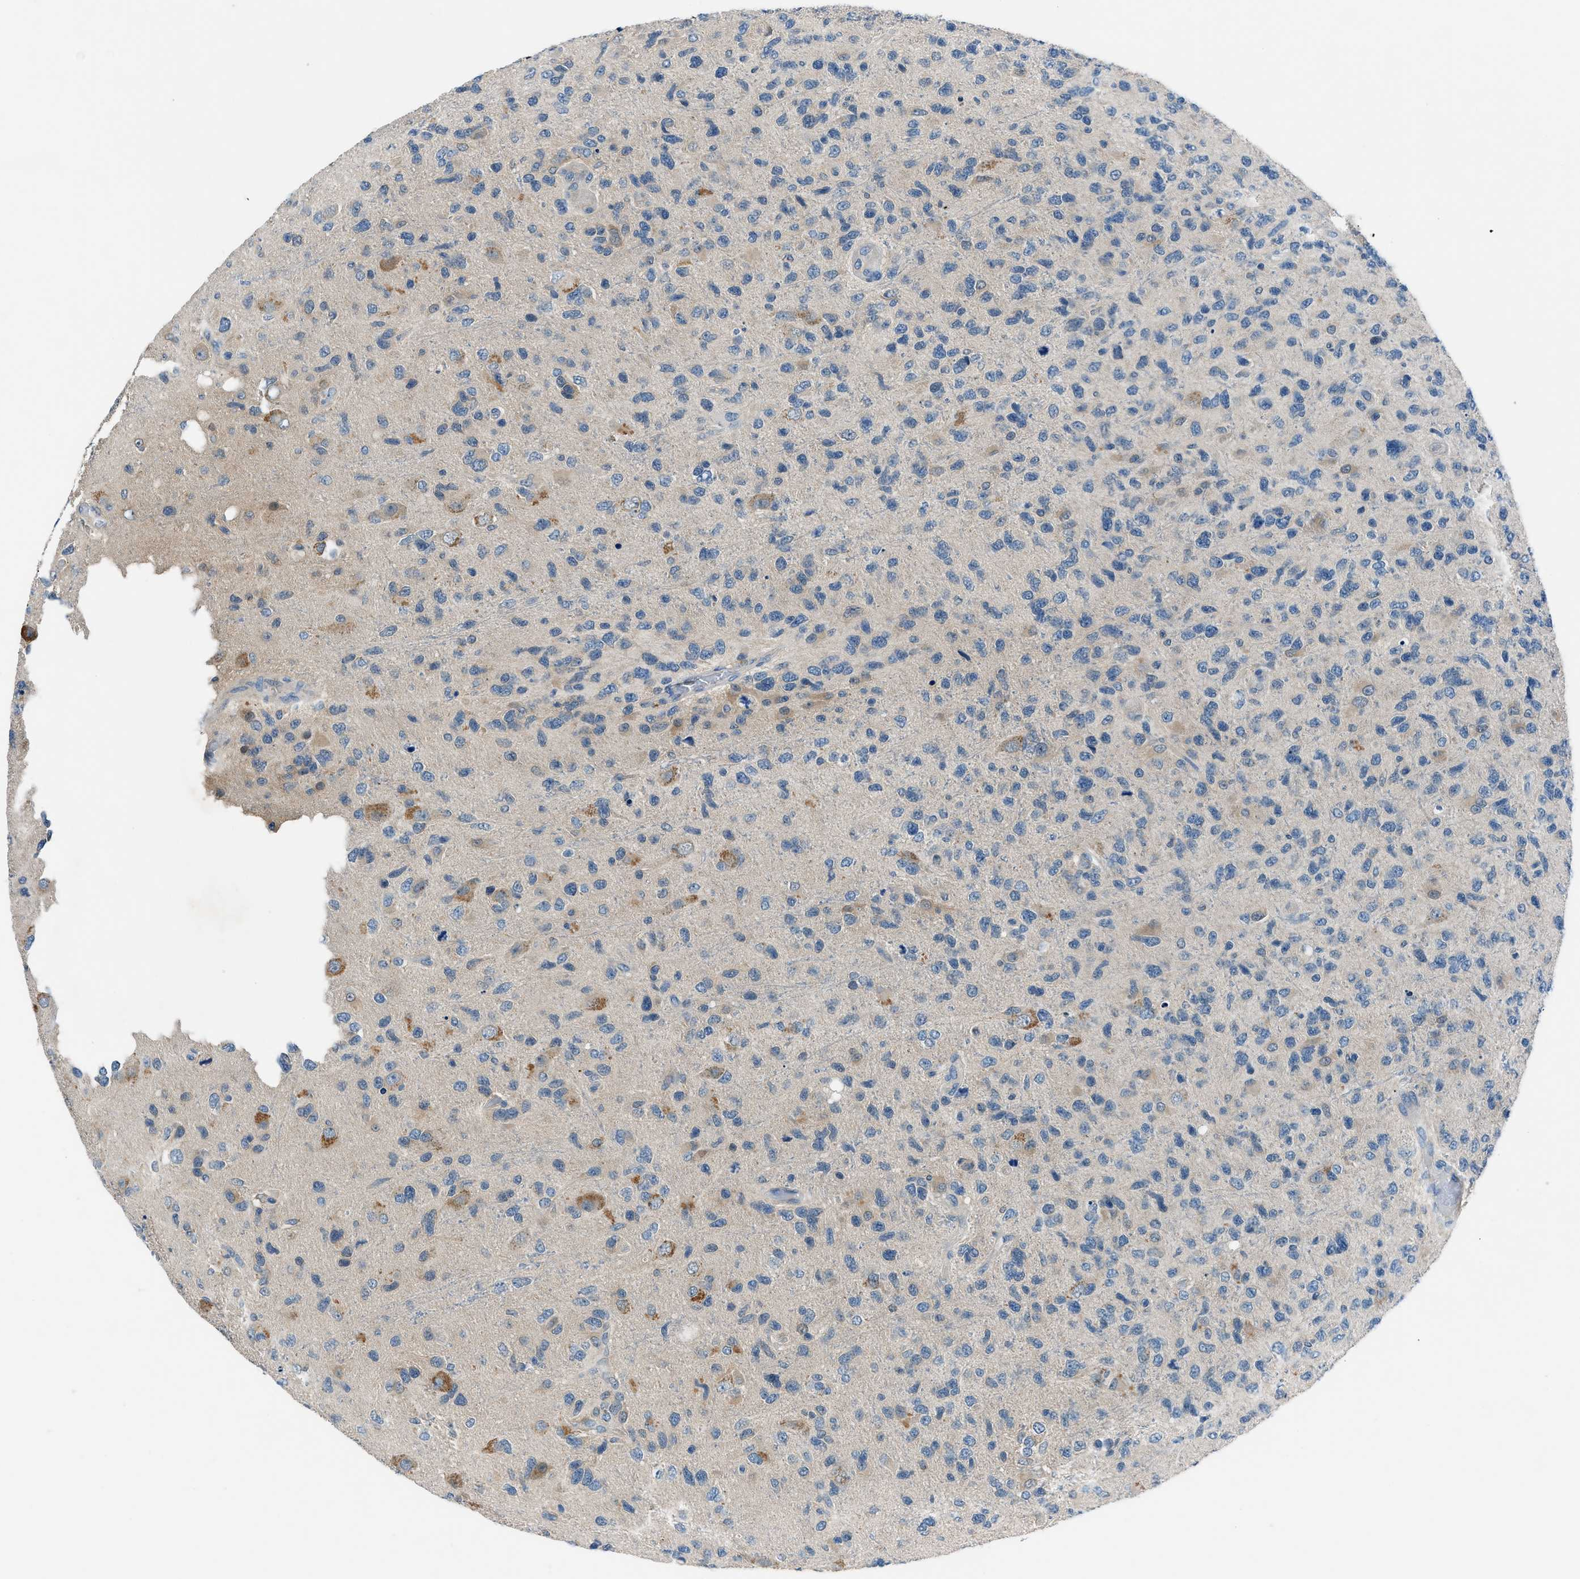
{"staining": {"intensity": "negative", "quantity": "none", "location": "none"}, "tissue": "glioma", "cell_type": "Tumor cells", "image_type": "cancer", "snomed": [{"axis": "morphology", "description": "Glioma, malignant, High grade"}, {"axis": "topography", "description": "Brain"}], "caption": "There is no significant expression in tumor cells of malignant high-grade glioma.", "gene": "ACP1", "patient": {"sex": "female", "age": 58}}